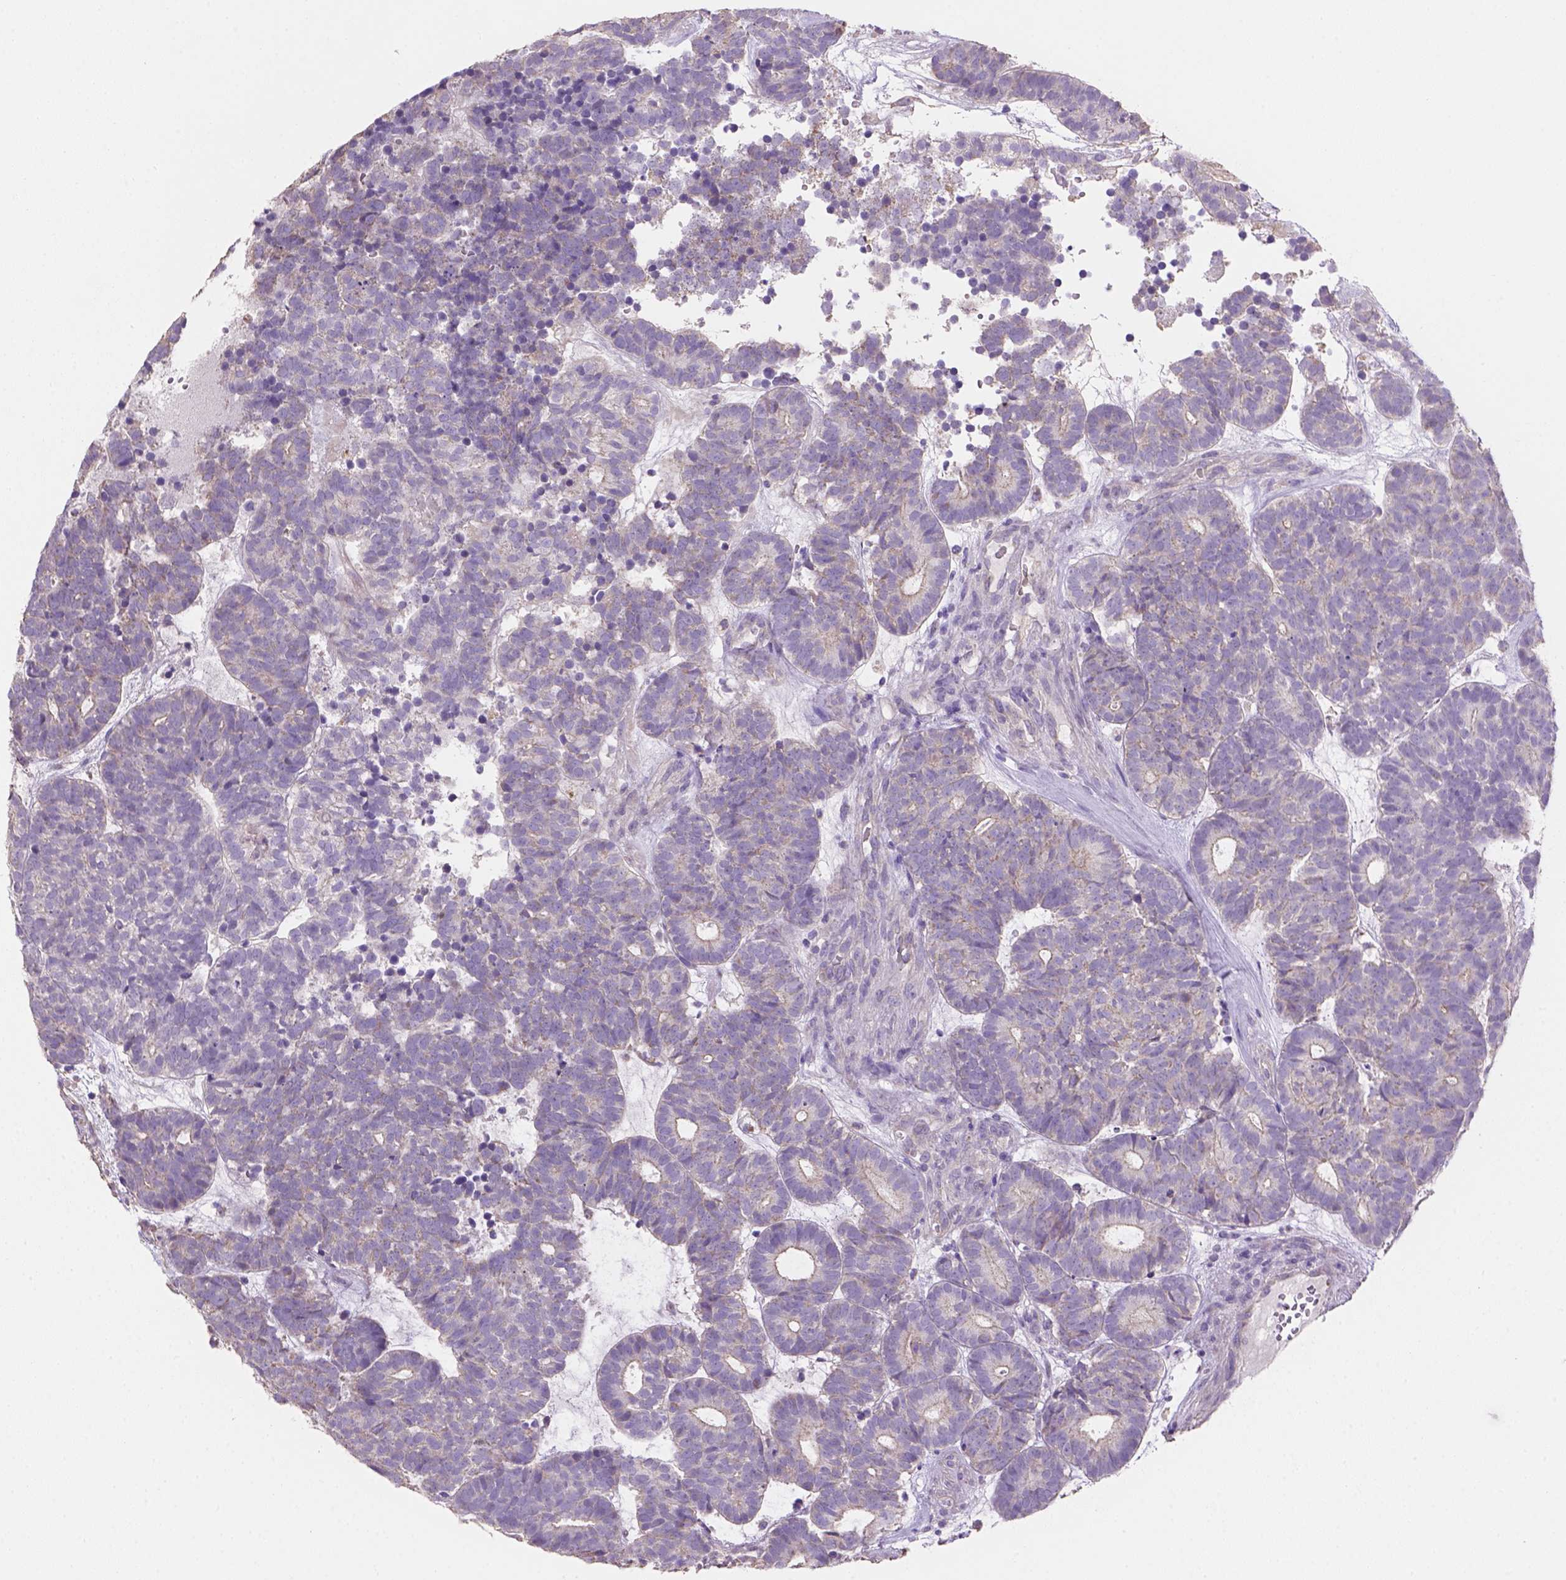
{"staining": {"intensity": "negative", "quantity": "none", "location": "none"}, "tissue": "head and neck cancer", "cell_type": "Tumor cells", "image_type": "cancer", "snomed": [{"axis": "morphology", "description": "Adenocarcinoma, NOS"}, {"axis": "topography", "description": "Head-Neck"}], "caption": "Immunohistochemistry (IHC) image of neoplastic tissue: head and neck adenocarcinoma stained with DAB (3,3'-diaminobenzidine) reveals no significant protein positivity in tumor cells.", "gene": "HTRA1", "patient": {"sex": "female", "age": 81}}